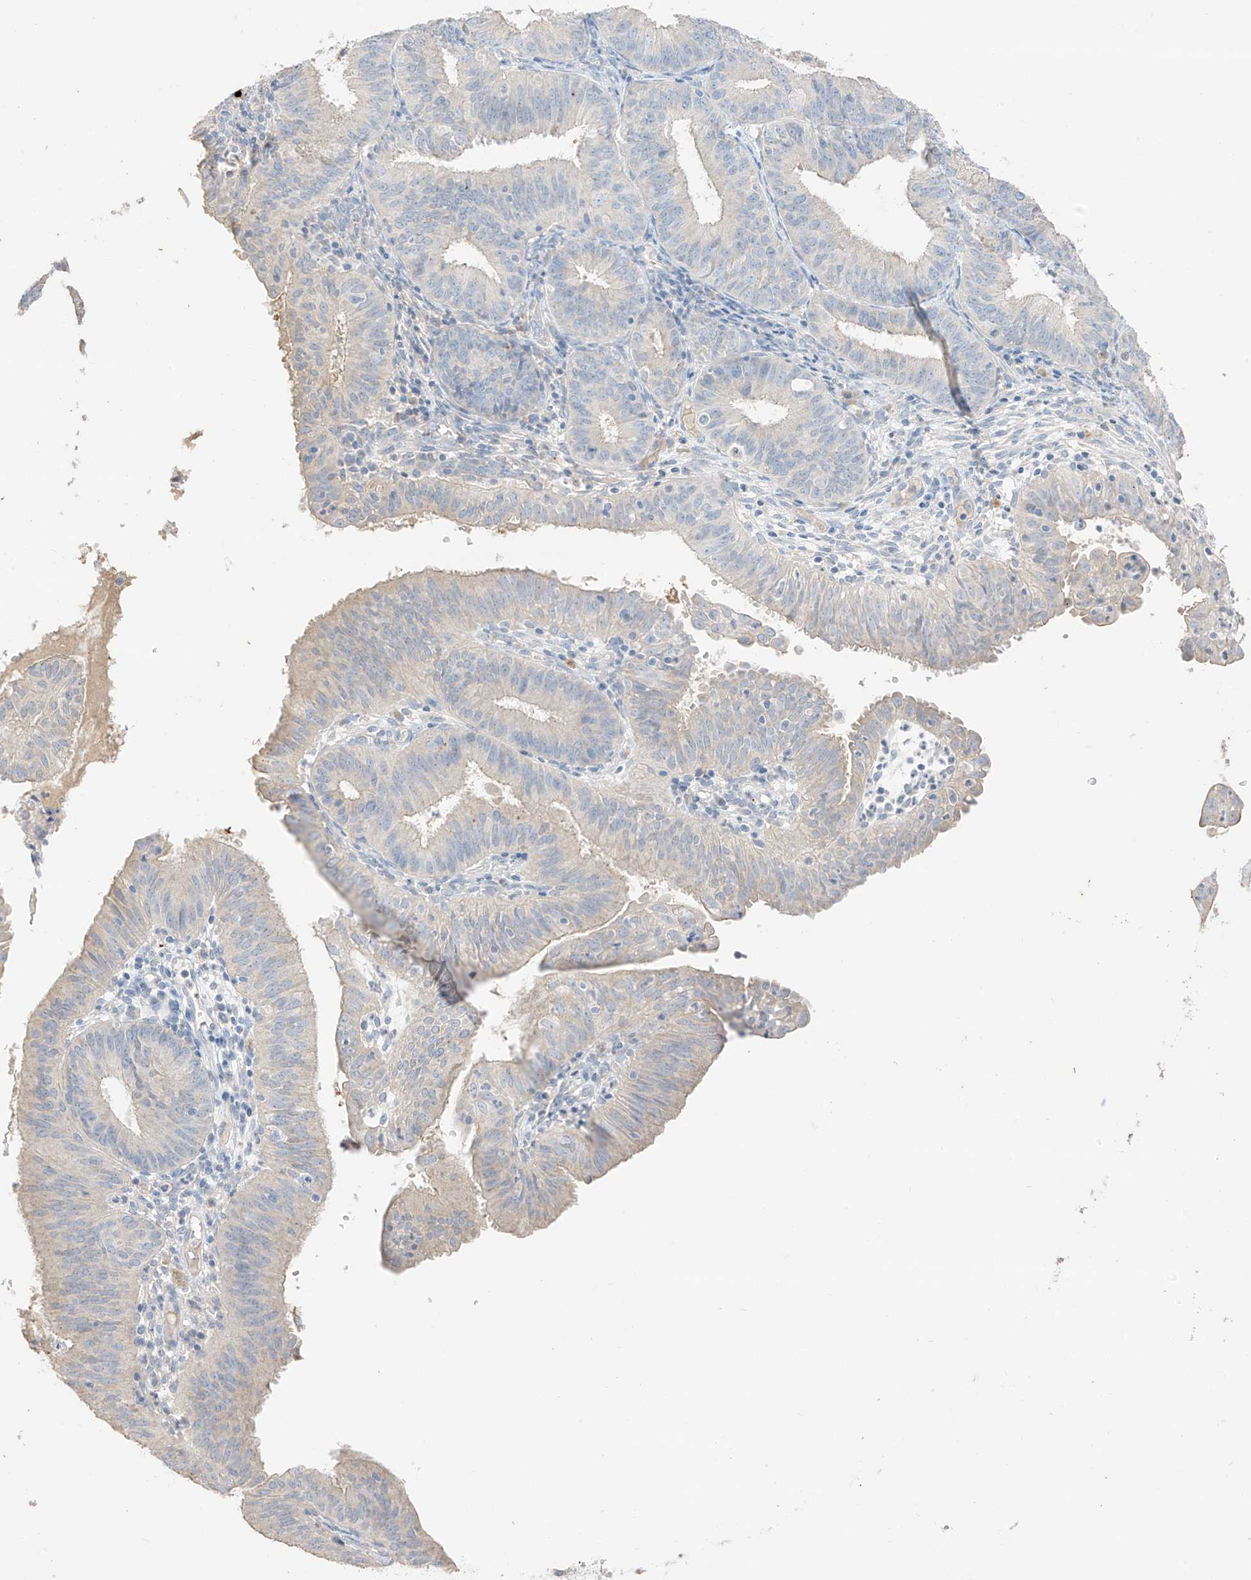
{"staining": {"intensity": "negative", "quantity": "none", "location": "none"}, "tissue": "endometrial cancer", "cell_type": "Tumor cells", "image_type": "cancer", "snomed": [{"axis": "morphology", "description": "Adenocarcinoma, NOS"}, {"axis": "topography", "description": "Endometrium"}], "caption": "Immunohistochemistry of human endometrial cancer shows no positivity in tumor cells.", "gene": "CAPN13", "patient": {"sex": "female", "age": 51}}